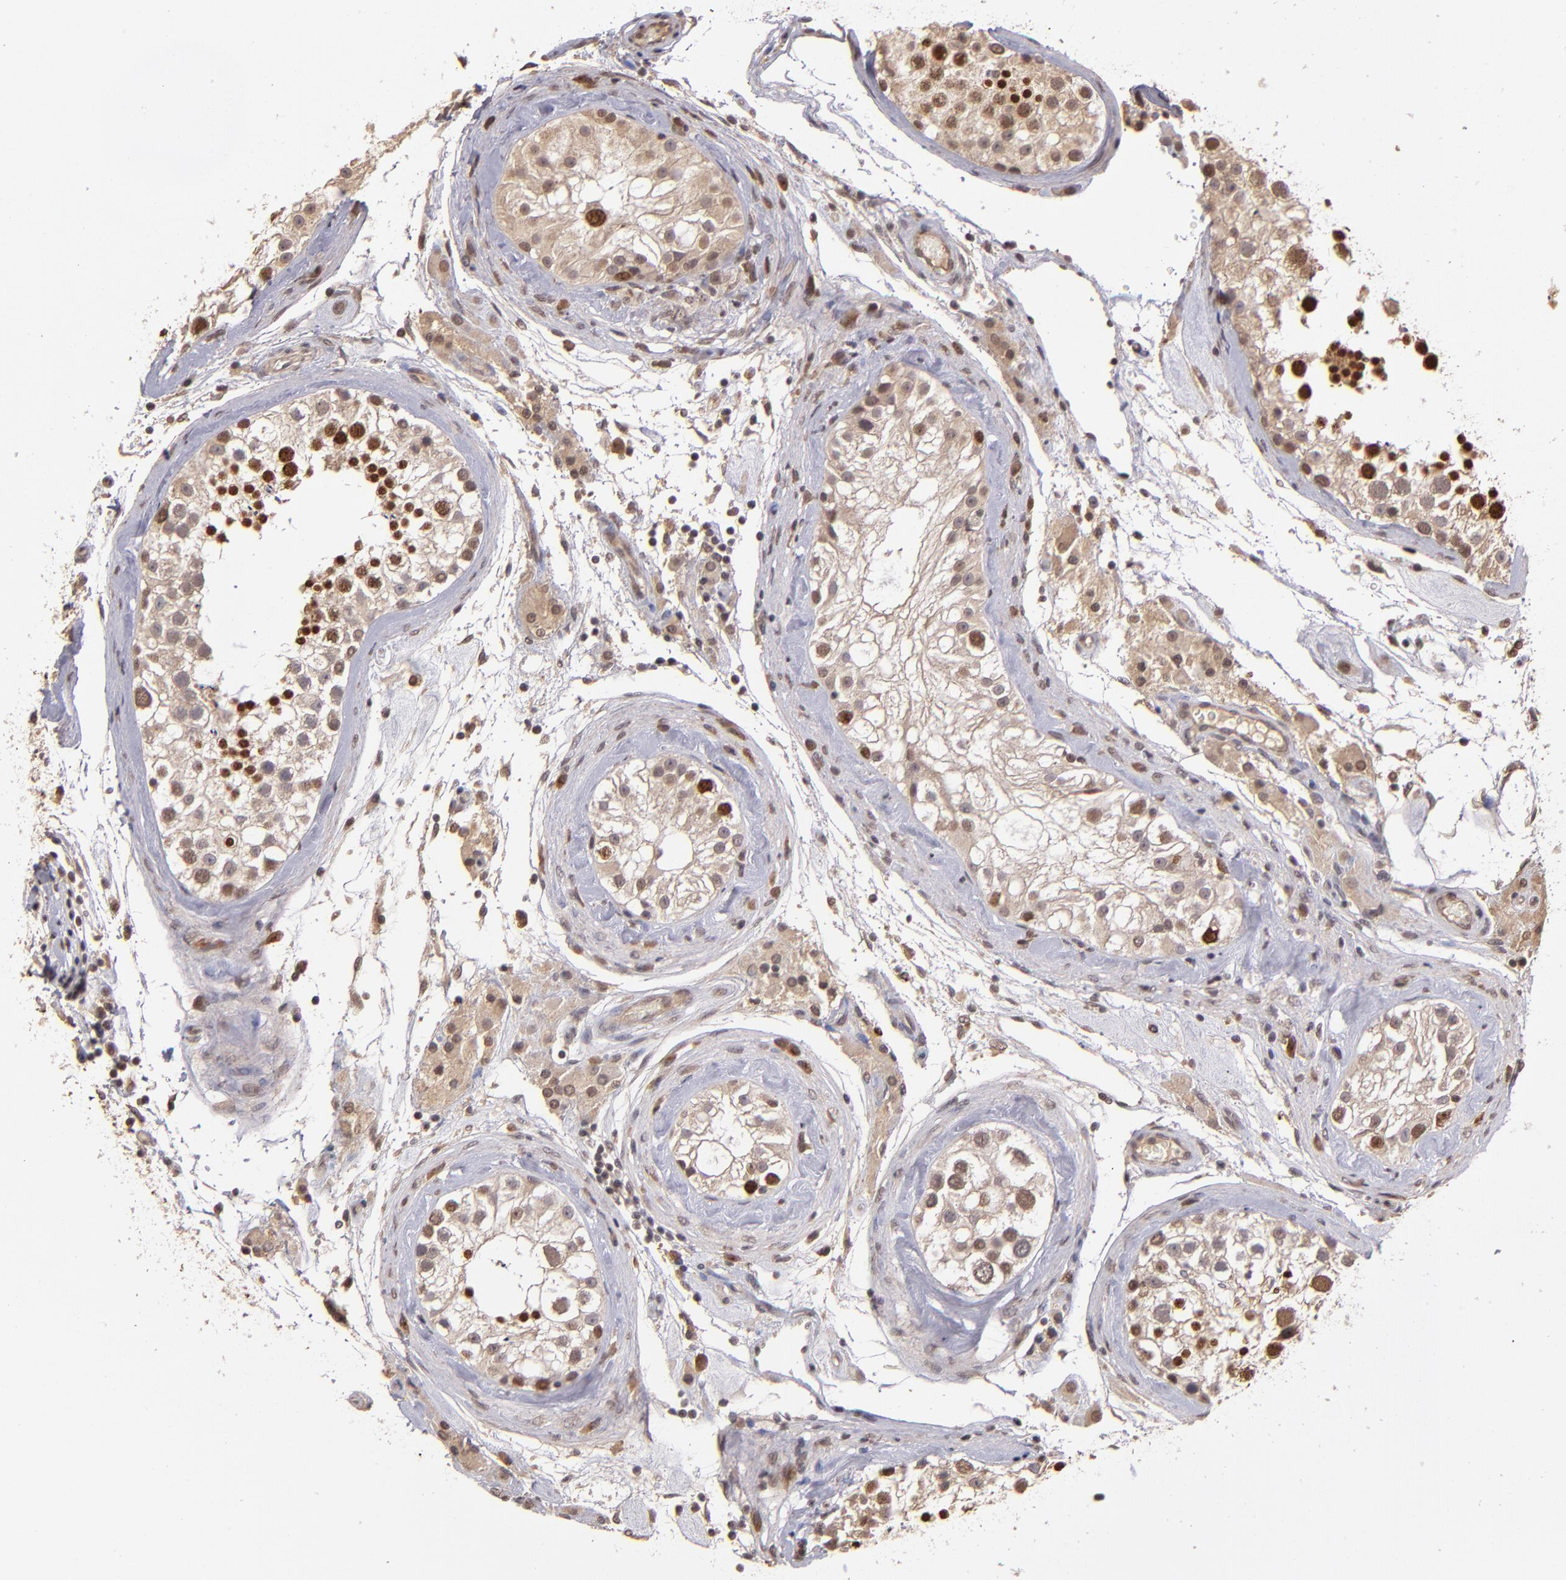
{"staining": {"intensity": "strong", "quantity": "25%-75%", "location": "nuclear"}, "tissue": "testis", "cell_type": "Cells in seminiferous ducts", "image_type": "normal", "snomed": [{"axis": "morphology", "description": "Normal tissue, NOS"}, {"axis": "topography", "description": "Testis"}], "caption": "Protein staining of normal testis exhibits strong nuclear staining in about 25%-75% of cells in seminiferous ducts.", "gene": "ABHD12B", "patient": {"sex": "male", "age": 46}}